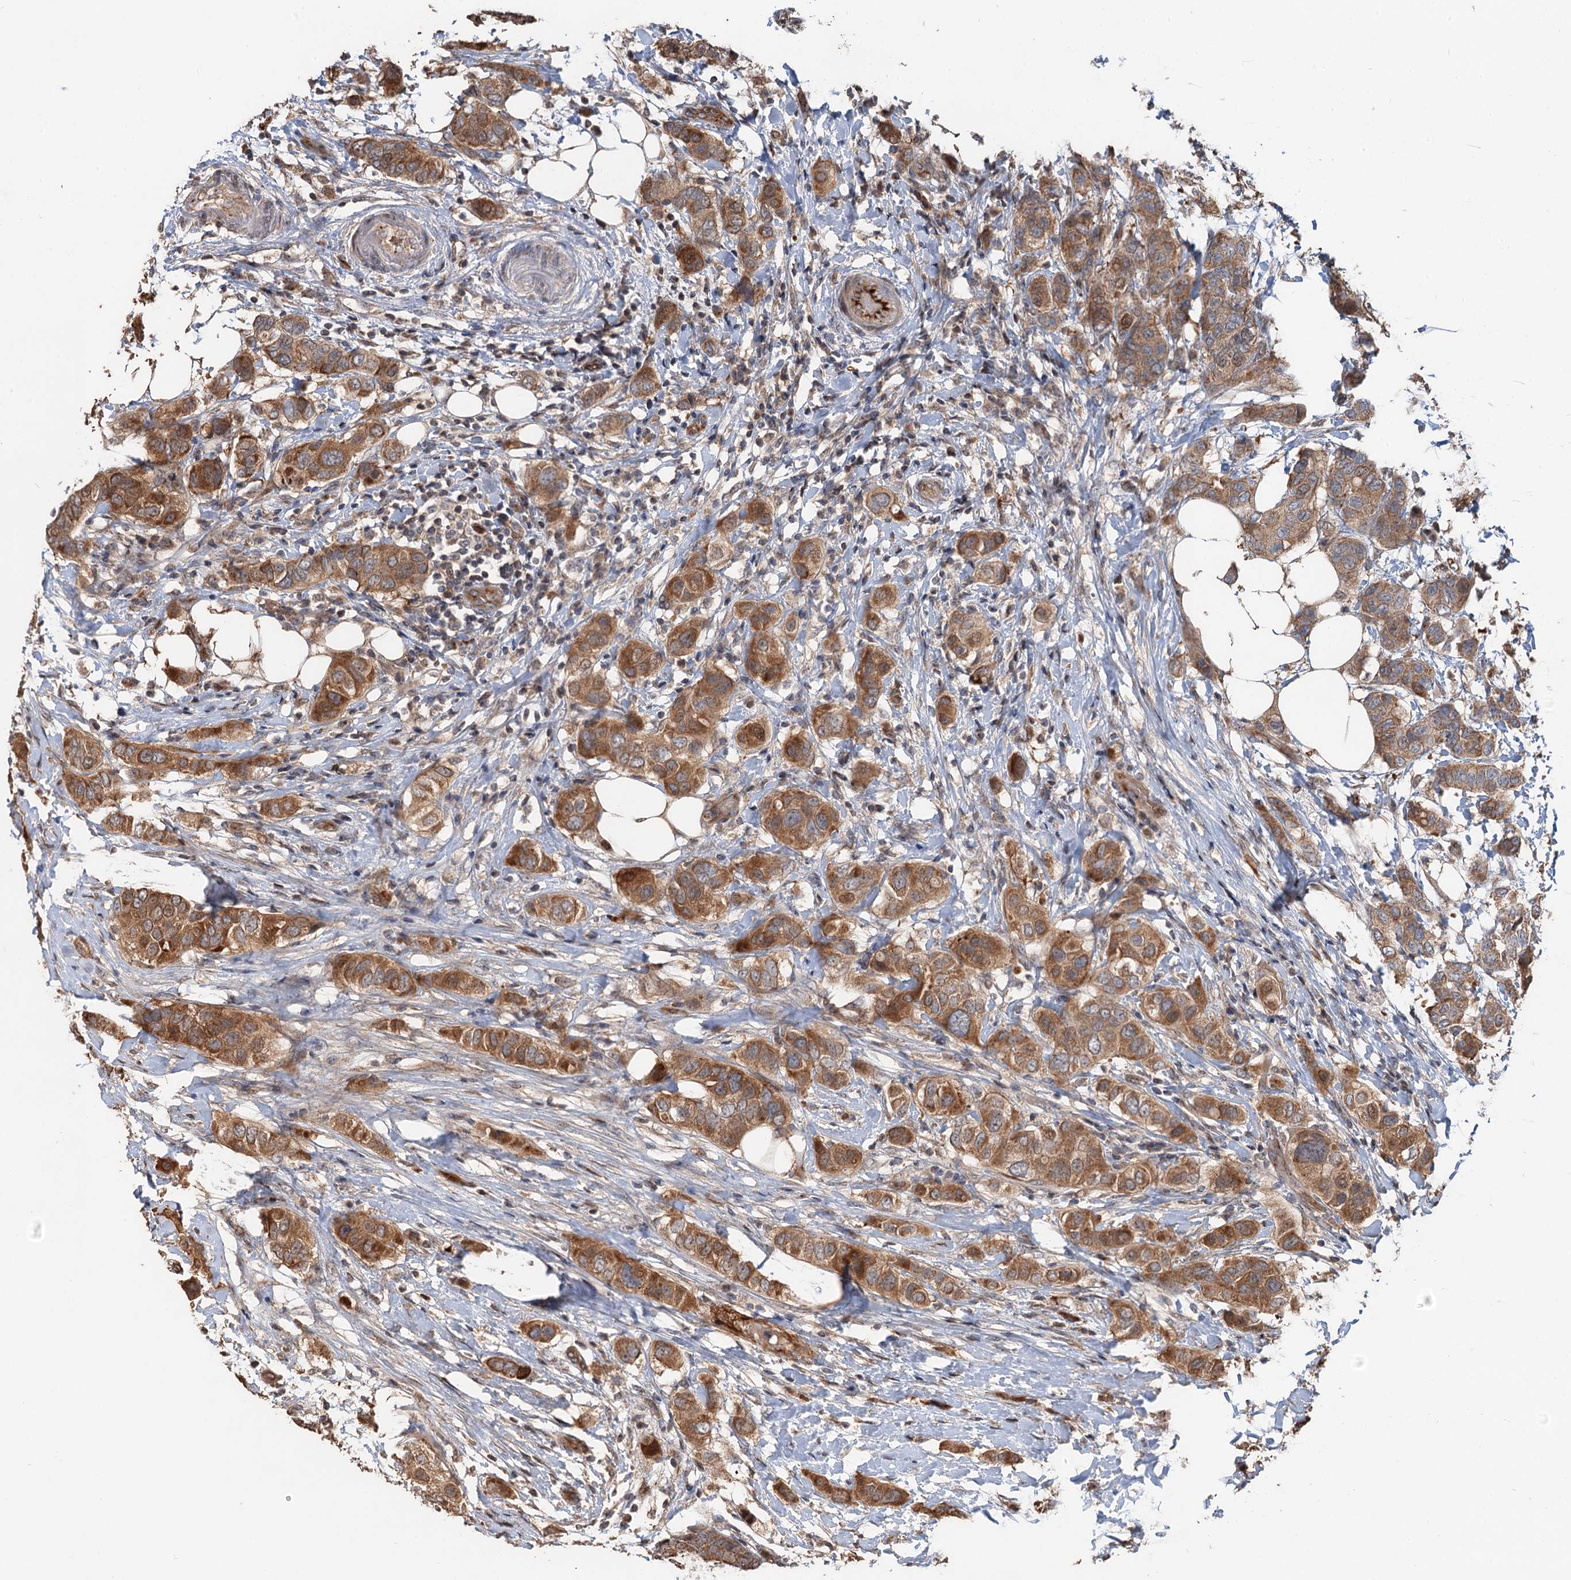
{"staining": {"intensity": "moderate", "quantity": ">75%", "location": "cytoplasmic/membranous"}, "tissue": "breast cancer", "cell_type": "Tumor cells", "image_type": "cancer", "snomed": [{"axis": "morphology", "description": "Lobular carcinoma"}, {"axis": "topography", "description": "Breast"}], "caption": "Immunohistochemical staining of breast lobular carcinoma displays medium levels of moderate cytoplasmic/membranous expression in approximately >75% of tumor cells.", "gene": "DEXI", "patient": {"sex": "female", "age": 51}}